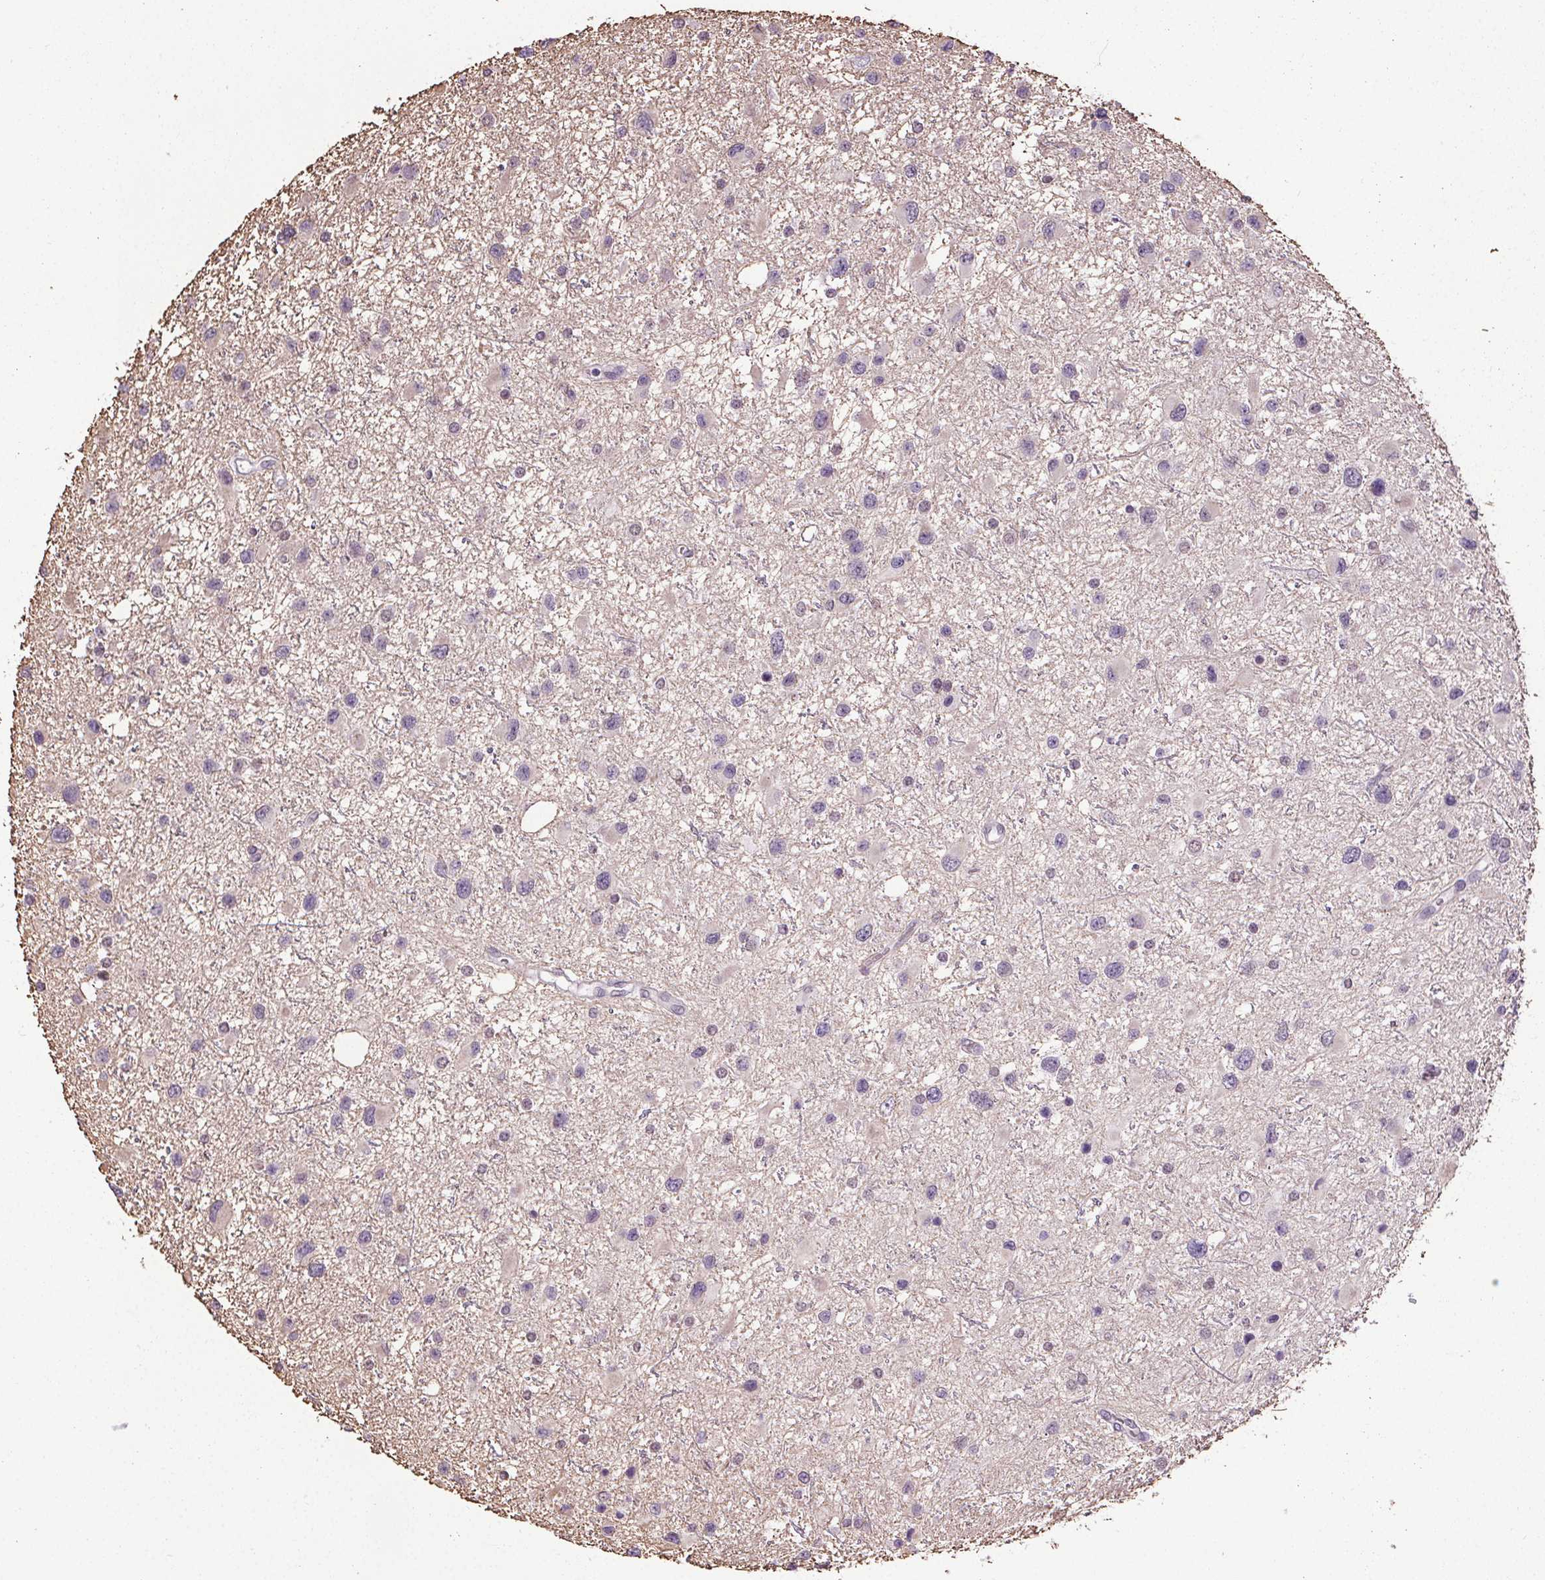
{"staining": {"intensity": "negative", "quantity": "none", "location": "none"}, "tissue": "glioma", "cell_type": "Tumor cells", "image_type": "cancer", "snomed": [{"axis": "morphology", "description": "Glioma, malignant, Low grade"}, {"axis": "topography", "description": "Brain"}], "caption": "High magnification brightfield microscopy of low-grade glioma (malignant) stained with DAB (brown) and counterstained with hematoxylin (blue): tumor cells show no significant expression. (DAB (3,3'-diaminobenzidine) IHC with hematoxylin counter stain).", "gene": "TMEM240", "patient": {"sex": "female", "age": 32}}